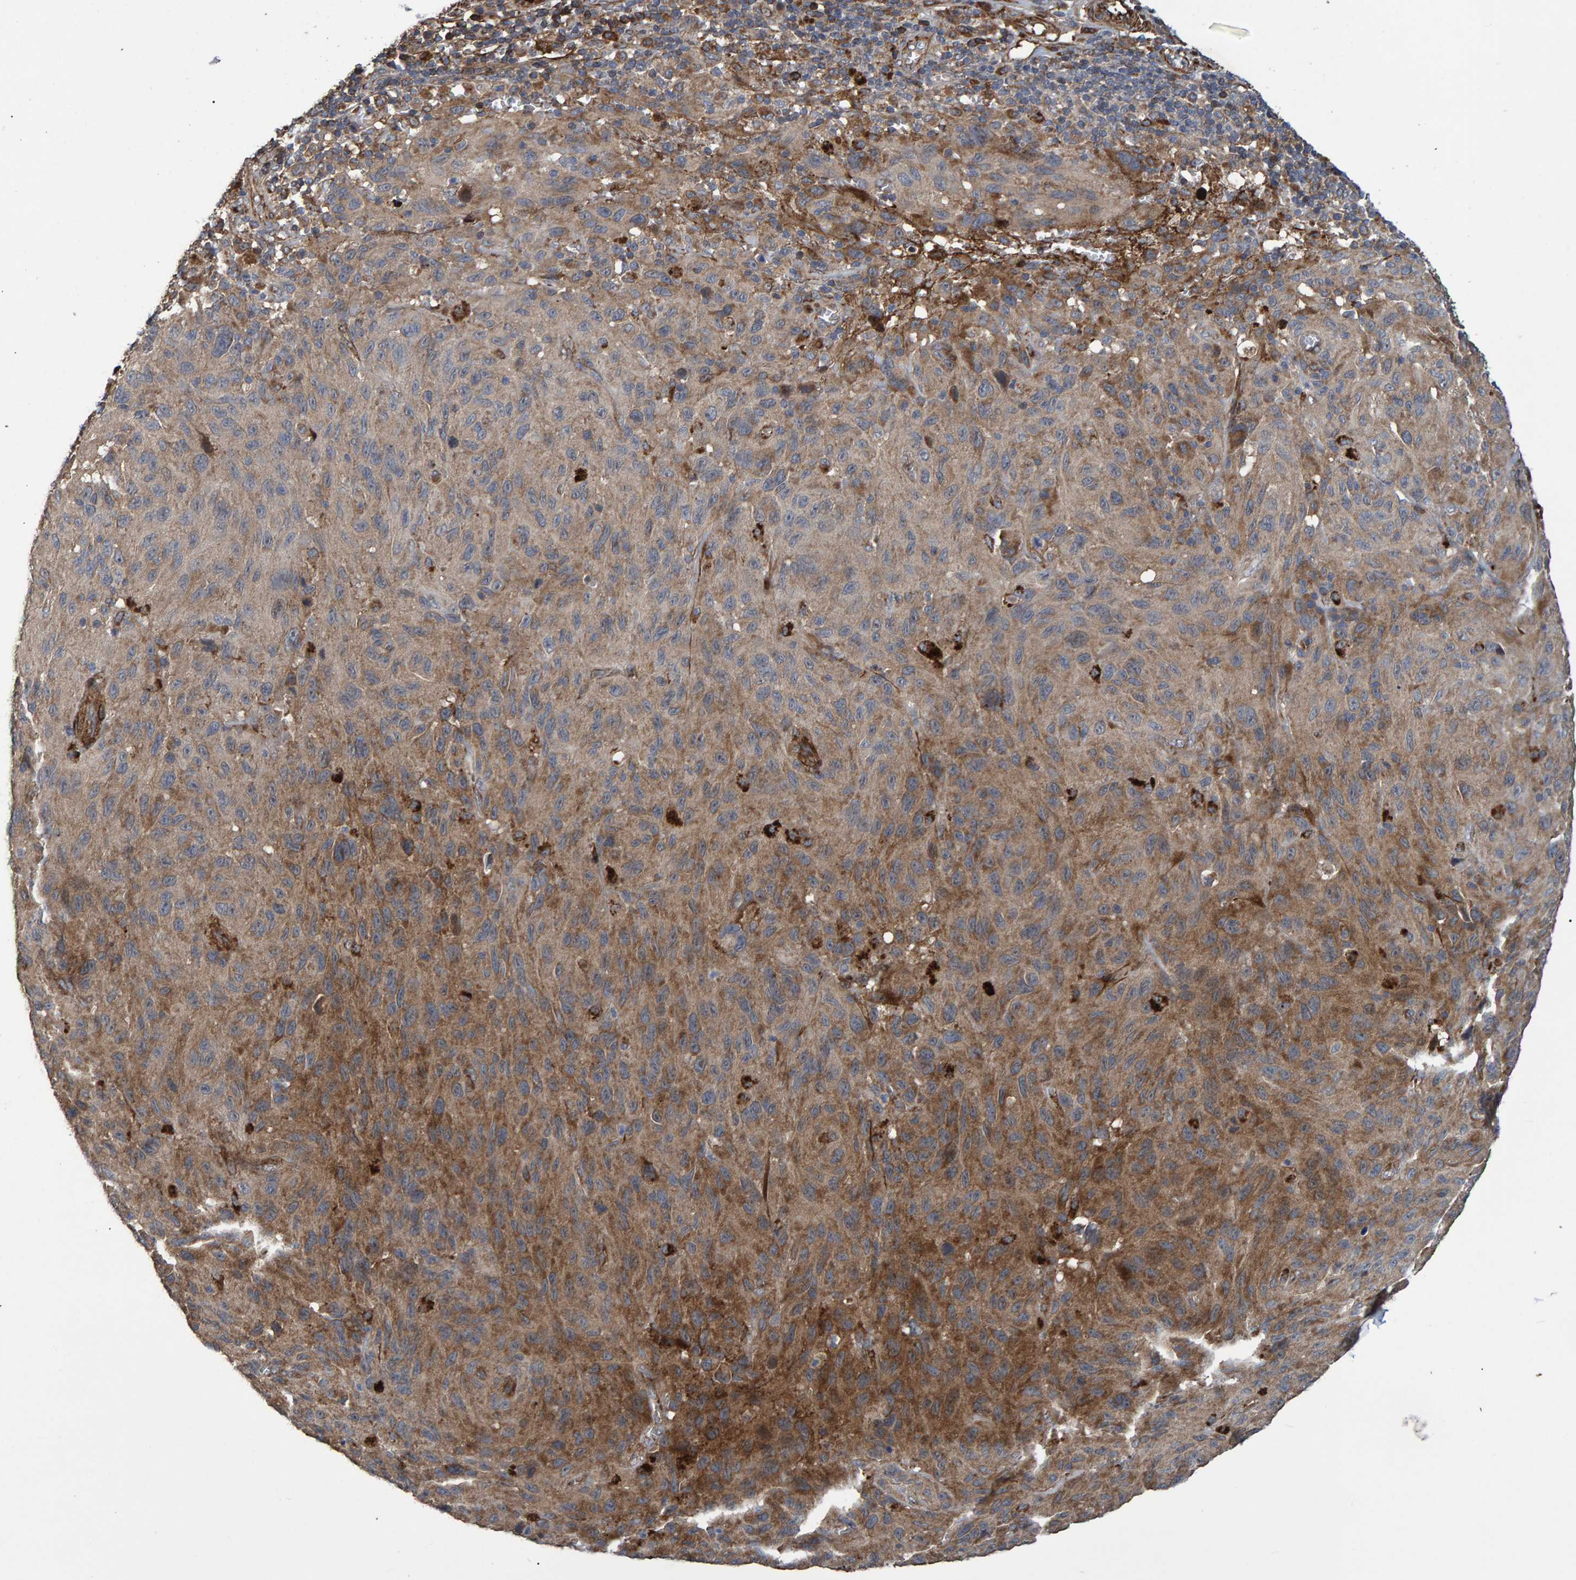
{"staining": {"intensity": "moderate", "quantity": "25%-75%", "location": "cytoplasmic/membranous"}, "tissue": "melanoma", "cell_type": "Tumor cells", "image_type": "cancer", "snomed": [{"axis": "morphology", "description": "Malignant melanoma, NOS"}, {"axis": "topography", "description": "Skin"}], "caption": "Immunohistochemistry (IHC) staining of malignant melanoma, which demonstrates medium levels of moderate cytoplasmic/membranous expression in approximately 25%-75% of tumor cells indicating moderate cytoplasmic/membranous protein expression. The staining was performed using DAB (3,3'-diaminobenzidine) (brown) for protein detection and nuclei were counterstained in hematoxylin (blue).", "gene": "SLIT2", "patient": {"sex": "male", "age": 66}}